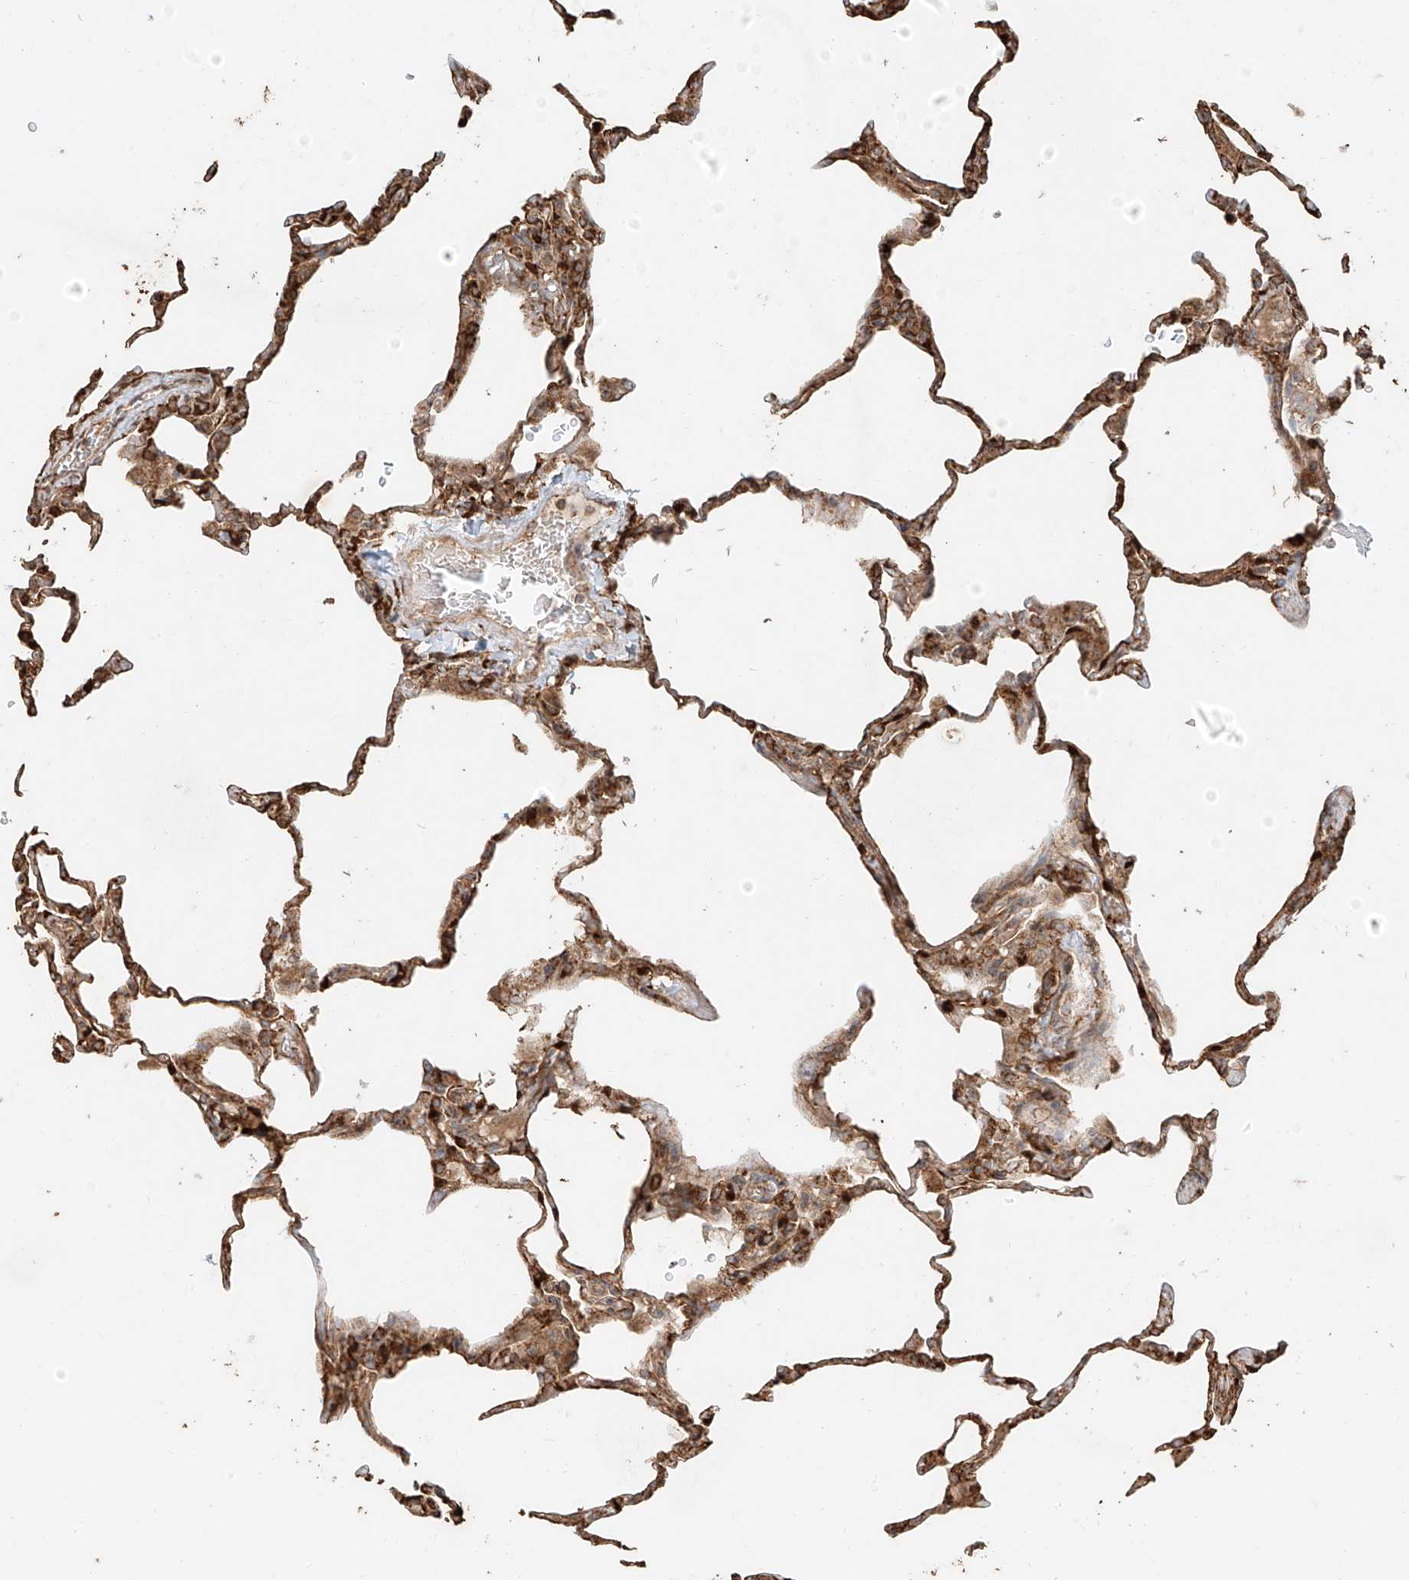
{"staining": {"intensity": "moderate", "quantity": ">75%", "location": "cytoplasmic/membranous"}, "tissue": "lung", "cell_type": "Alveolar cells", "image_type": "normal", "snomed": [{"axis": "morphology", "description": "Normal tissue, NOS"}, {"axis": "topography", "description": "Lung"}], "caption": "Immunohistochemistry (IHC) micrograph of unremarkable lung stained for a protein (brown), which displays medium levels of moderate cytoplasmic/membranous staining in about >75% of alveolar cells.", "gene": "EFNB1", "patient": {"sex": "male", "age": 20}}